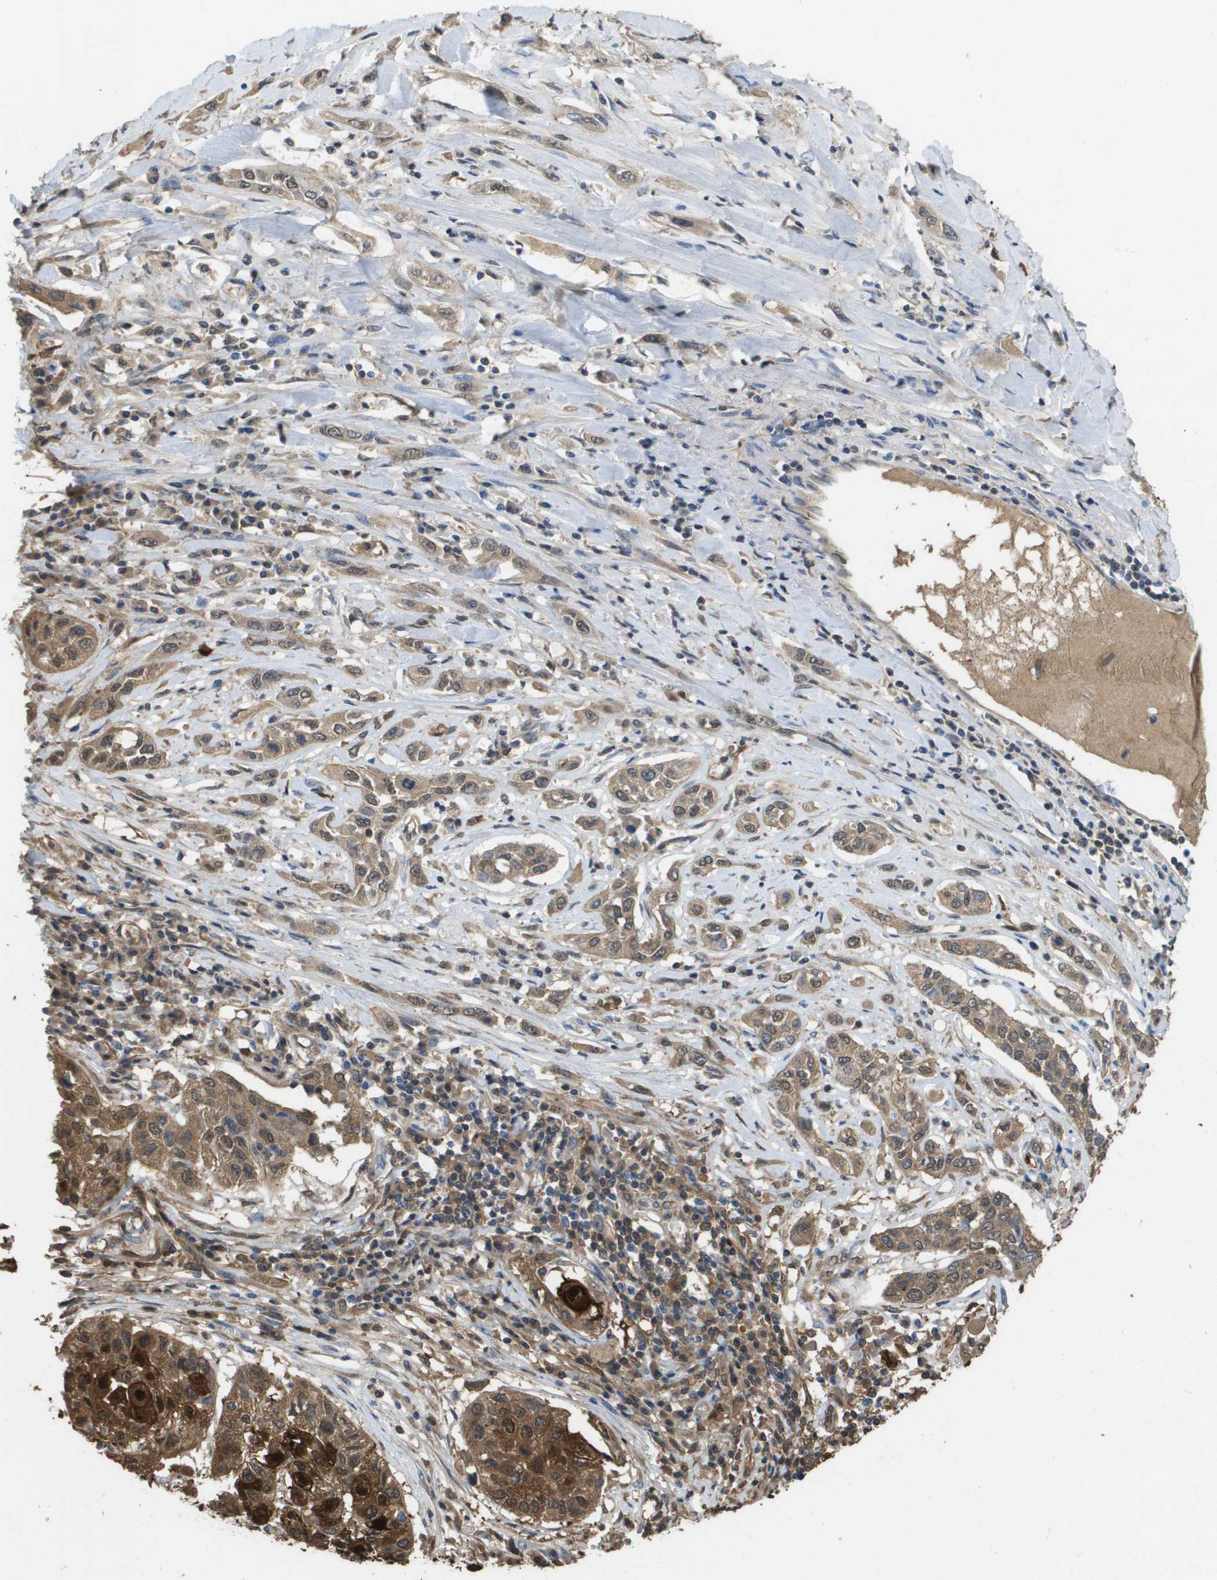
{"staining": {"intensity": "moderate", "quantity": ">75%", "location": "cytoplasmic/membranous"}, "tissue": "lung cancer", "cell_type": "Tumor cells", "image_type": "cancer", "snomed": [{"axis": "morphology", "description": "Squamous cell carcinoma, NOS"}, {"axis": "topography", "description": "Lung"}], "caption": "Tumor cells exhibit moderate cytoplasmic/membranous staining in about >75% of cells in lung cancer.", "gene": "FABP5", "patient": {"sex": "male", "age": 71}}